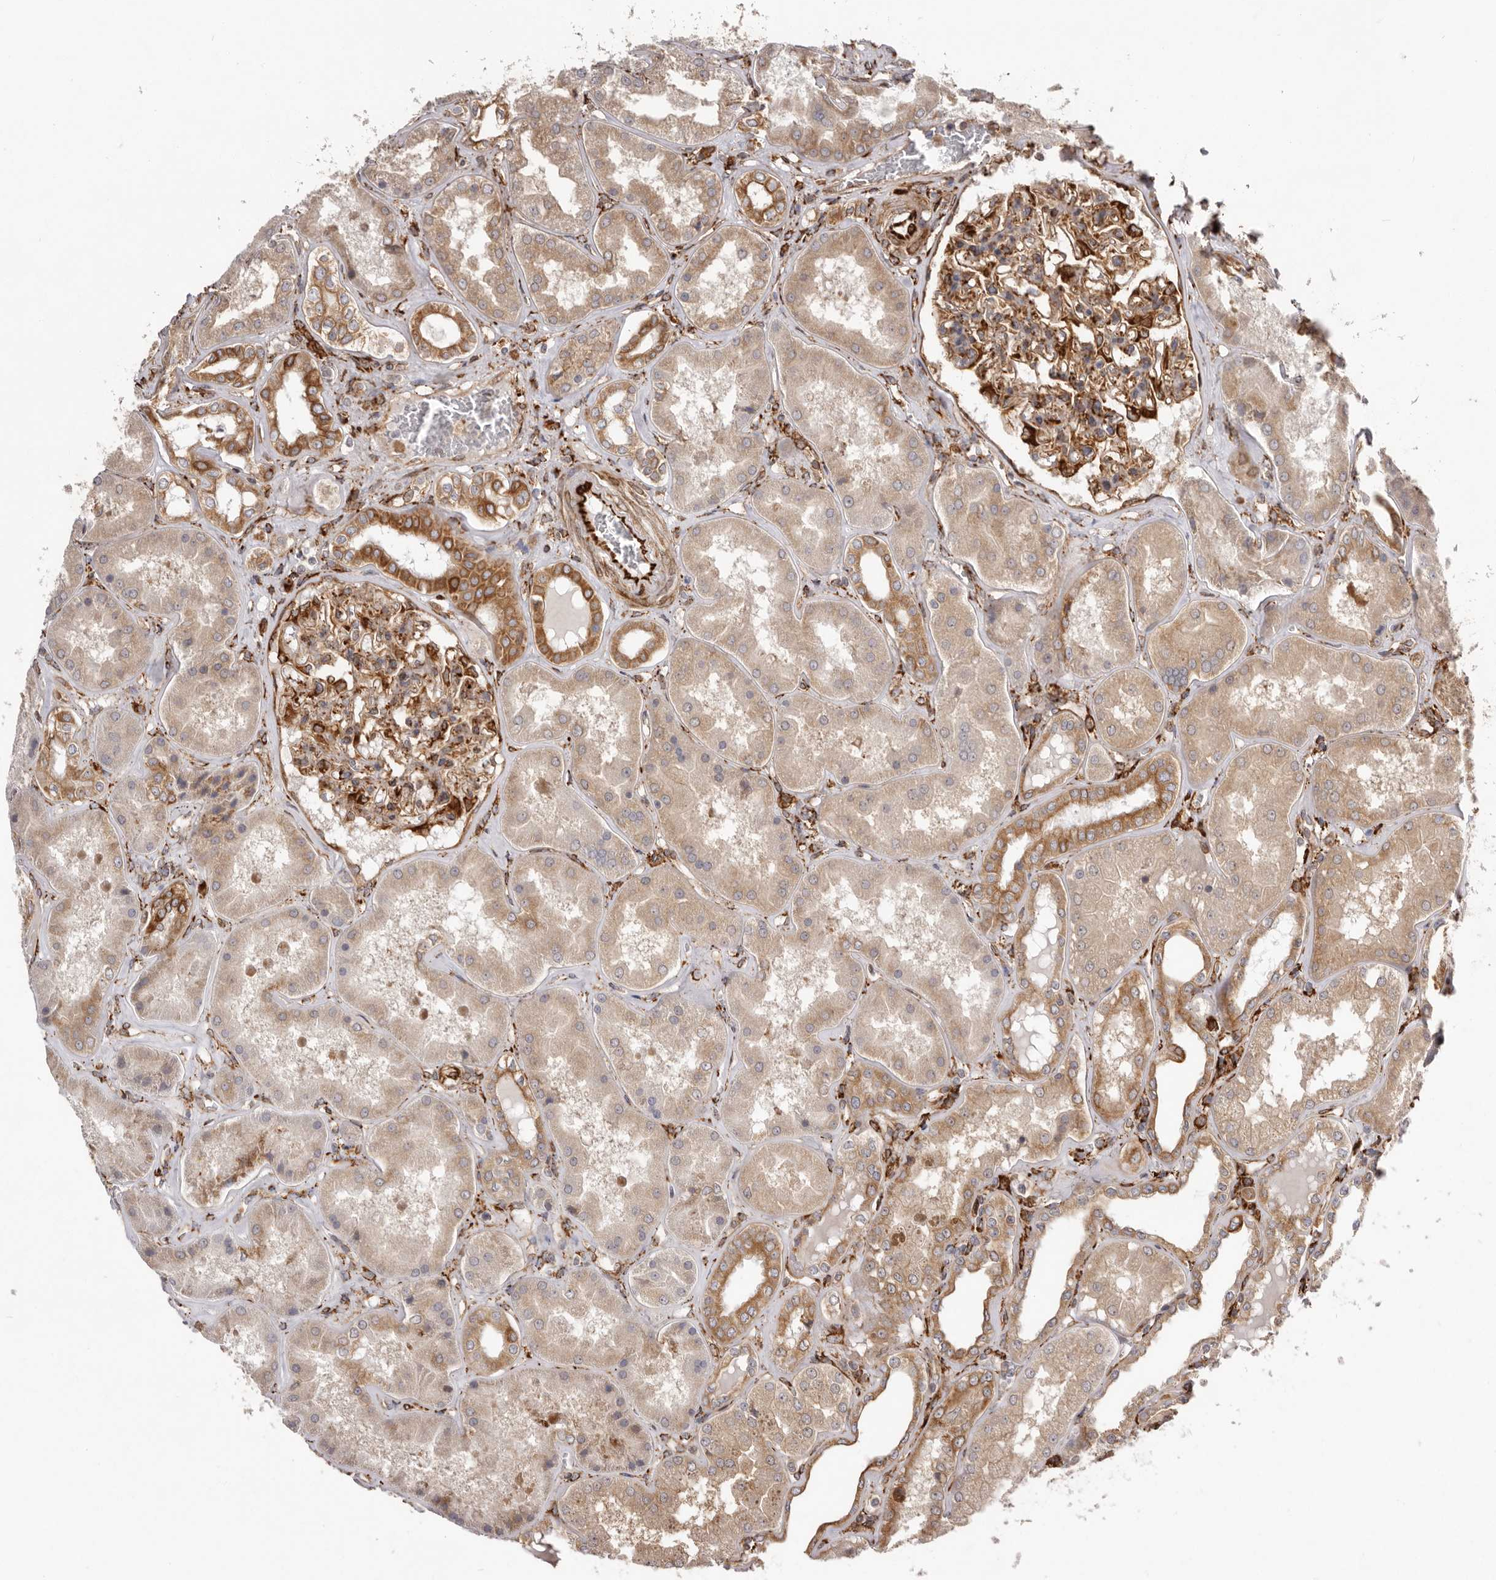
{"staining": {"intensity": "strong", "quantity": "25%-75%", "location": "cytoplasmic/membranous"}, "tissue": "kidney", "cell_type": "Cells in glomeruli", "image_type": "normal", "snomed": [{"axis": "morphology", "description": "Normal tissue, NOS"}, {"axis": "topography", "description": "Kidney"}], "caption": "Immunohistochemical staining of normal human kidney displays strong cytoplasmic/membranous protein staining in approximately 25%-75% of cells in glomeruli. (Brightfield microscopy of DAB IHC at high magnification).", "gene": "WDTC1", "patient": {"sex": "female", "age": 56}}